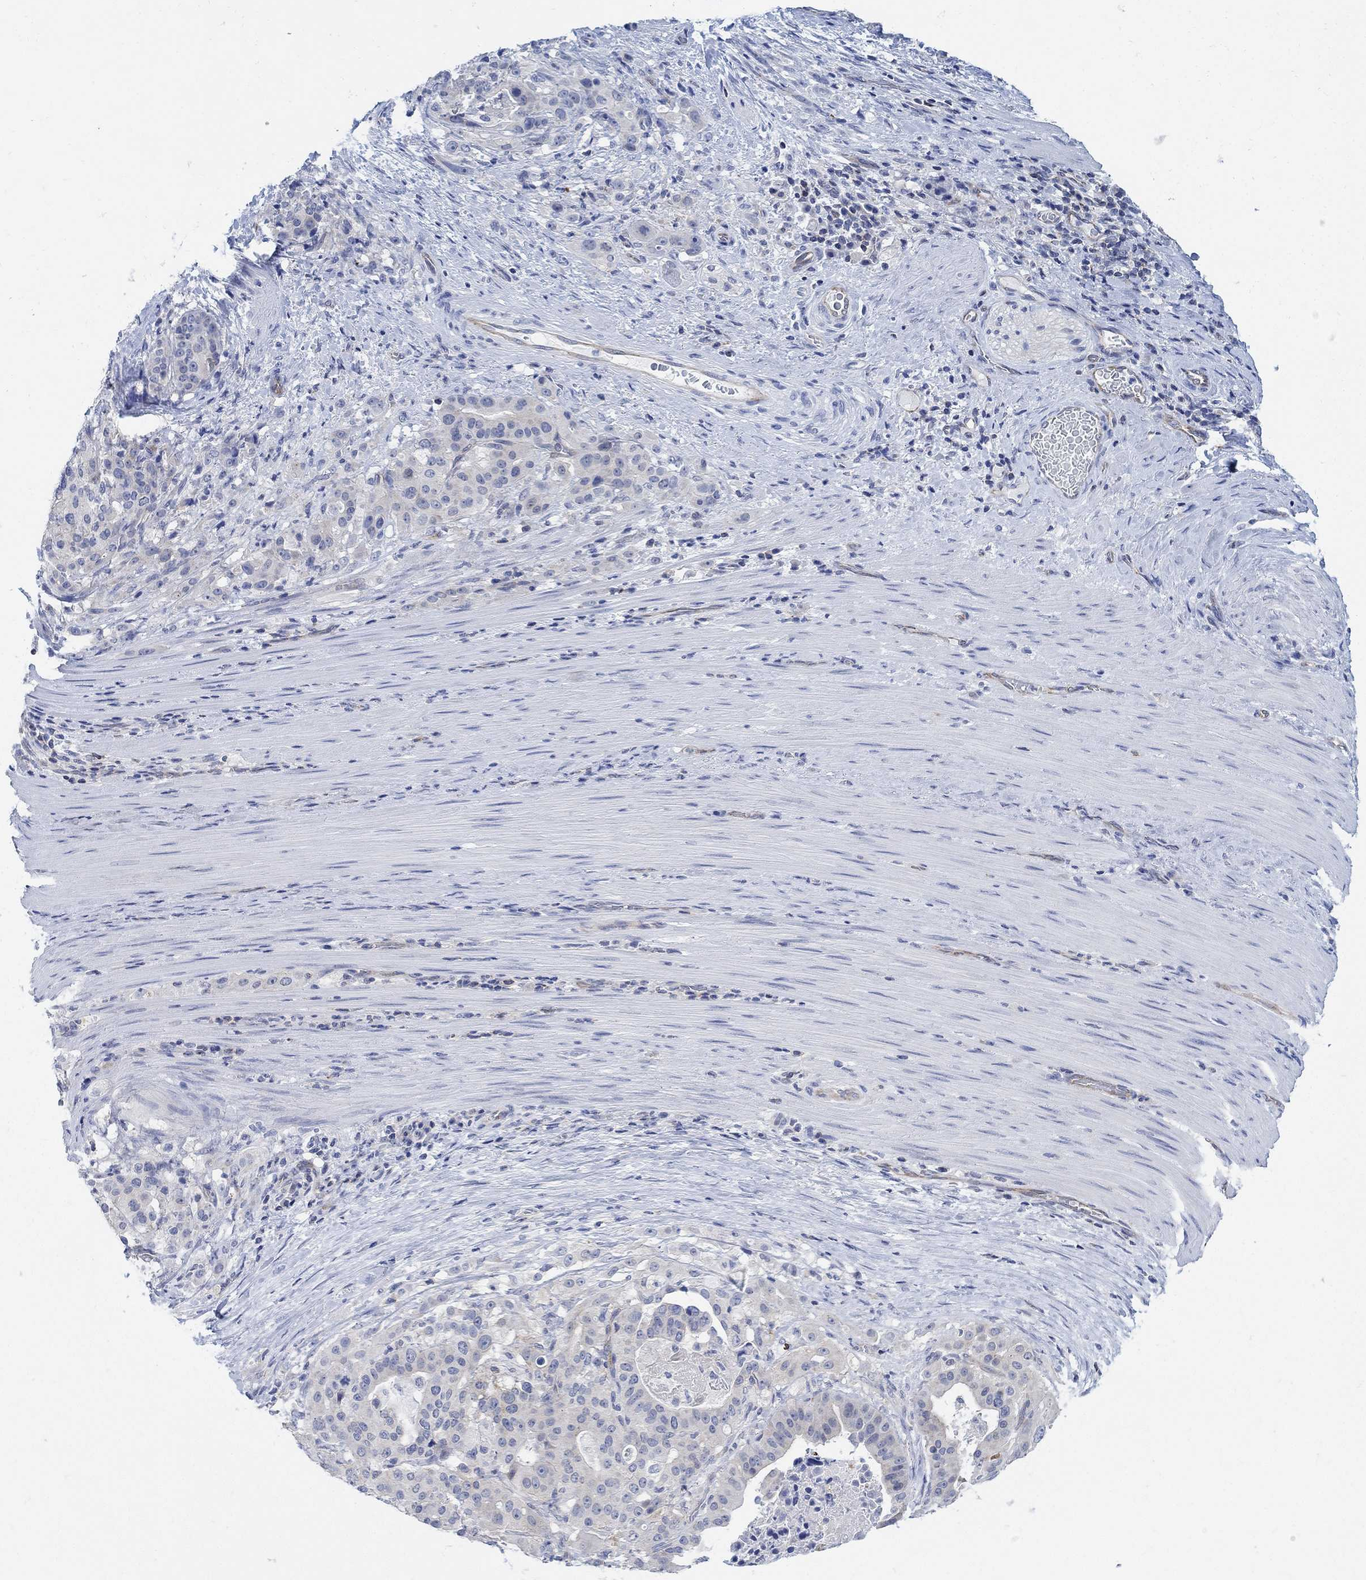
{"staining": {"intensity": "negative", "quantity": "none", "location": "none"}, "tissue": "stomach cancer", "cell_type": "Tumor cells", "image_type": "cancer", "snomed": [{"axis": "morphology", "description": "Adenocarcinoma, NOS"}, {"axis": "topography", "description": "Stomach"}], "caption": "This is an immunohistochemistry (IHC) image of human adenocarcinoma (stomach). There is no expression in tumor cells.", "gene": "PHF21B", "patient": {"sex": "male", "age": 48}}